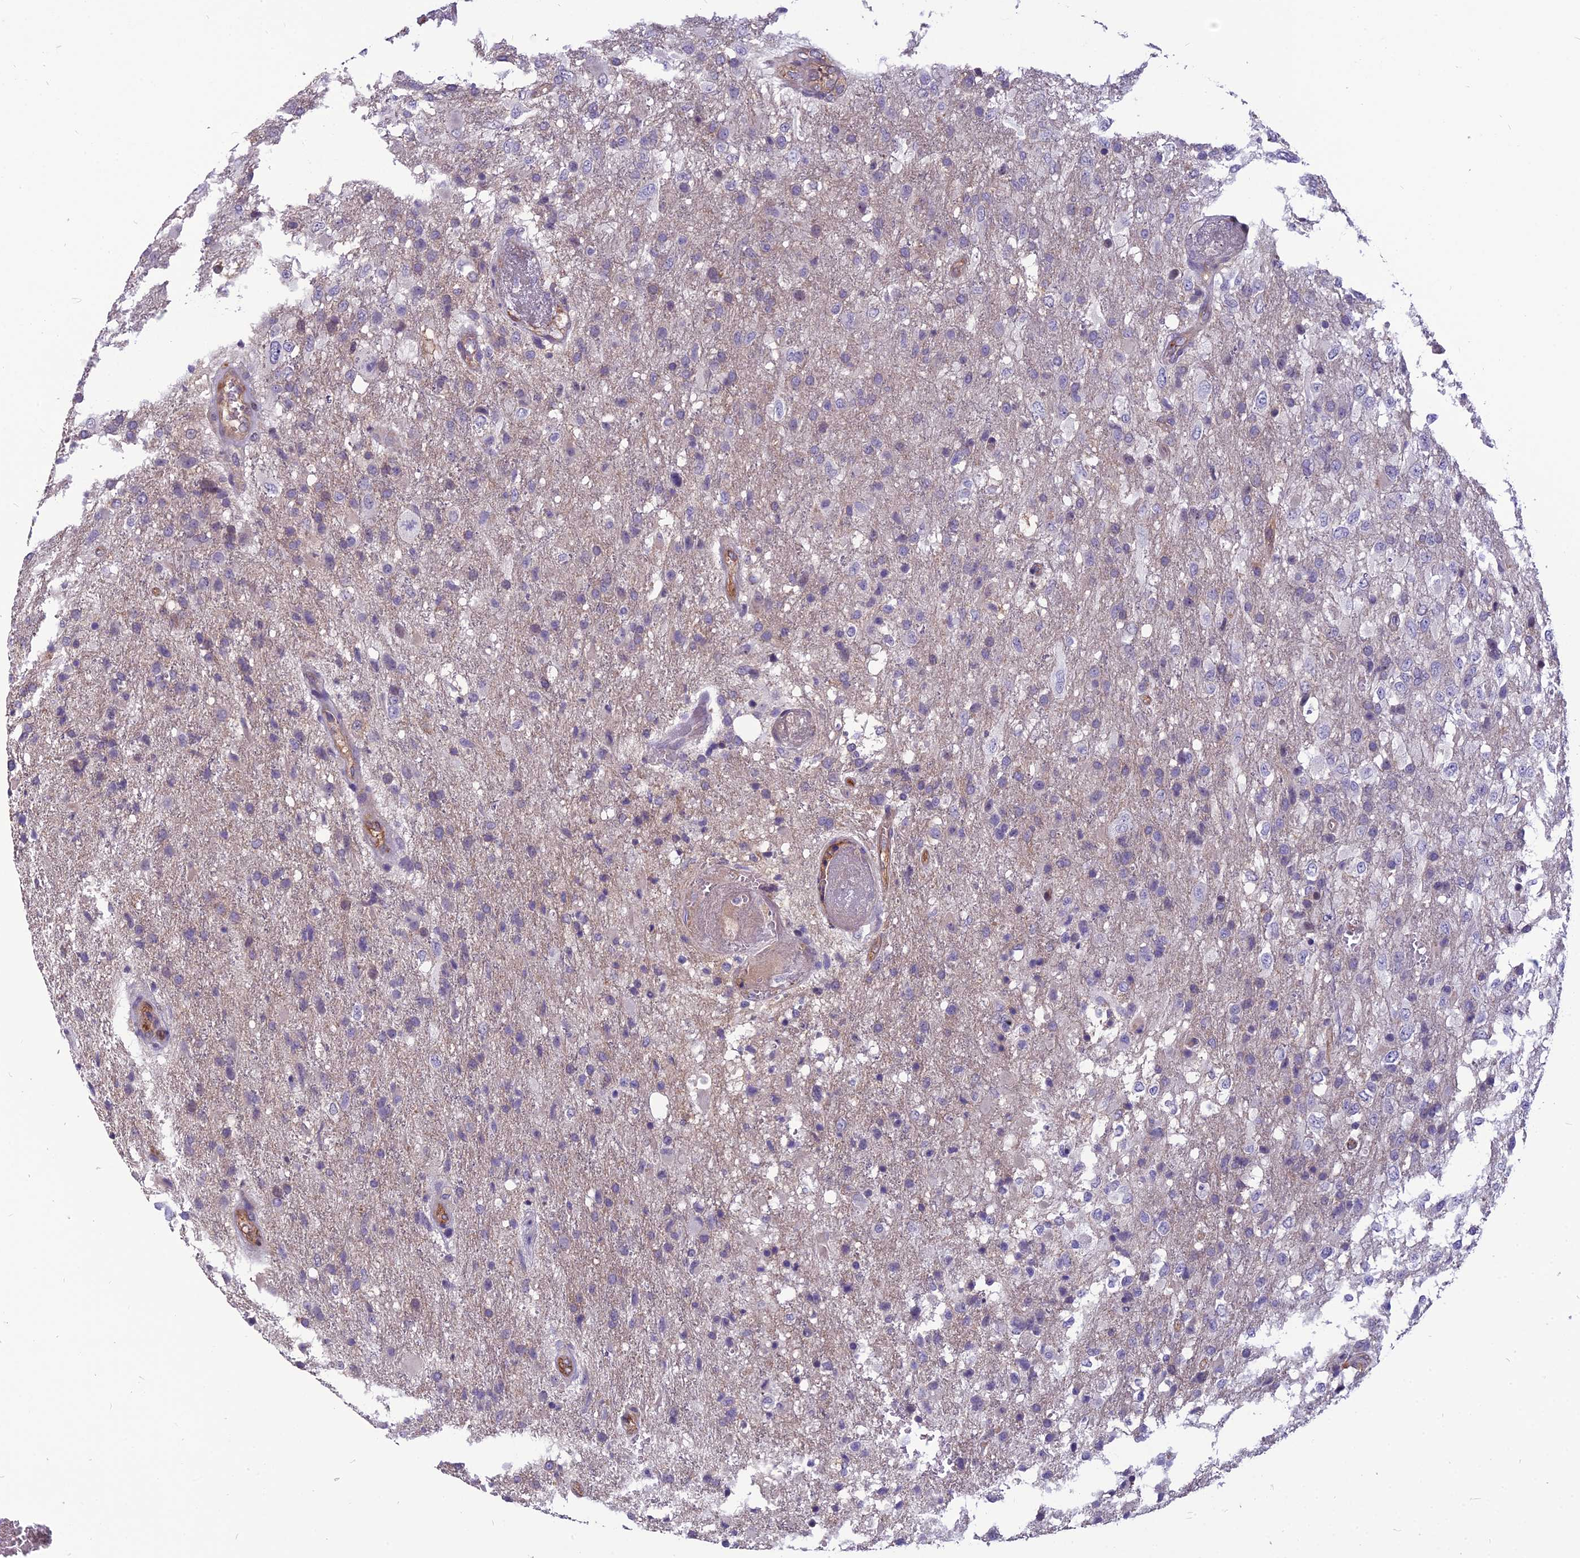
{"staining": {"intensity": "negative", "quantity": "none", "location": "none"}, "tissue": "glioma", "cell_type": "Tumor cells", "image_type": "cancer", "snomed": [{"axis": "morphology", "description": "Glioma, malignant, High grade"}, {"axis": "topography", "description": "Brain"}], "caption": "Tumor cells show no significant protein expression in glioma. The staining is performed using DAB (3,3'-diaminobenzidine) brown chromogen with nuclei counter-stained in using hematoxylin.", "gene": "TSPAN15", "patient": {"sex": "female", "age": 74}}